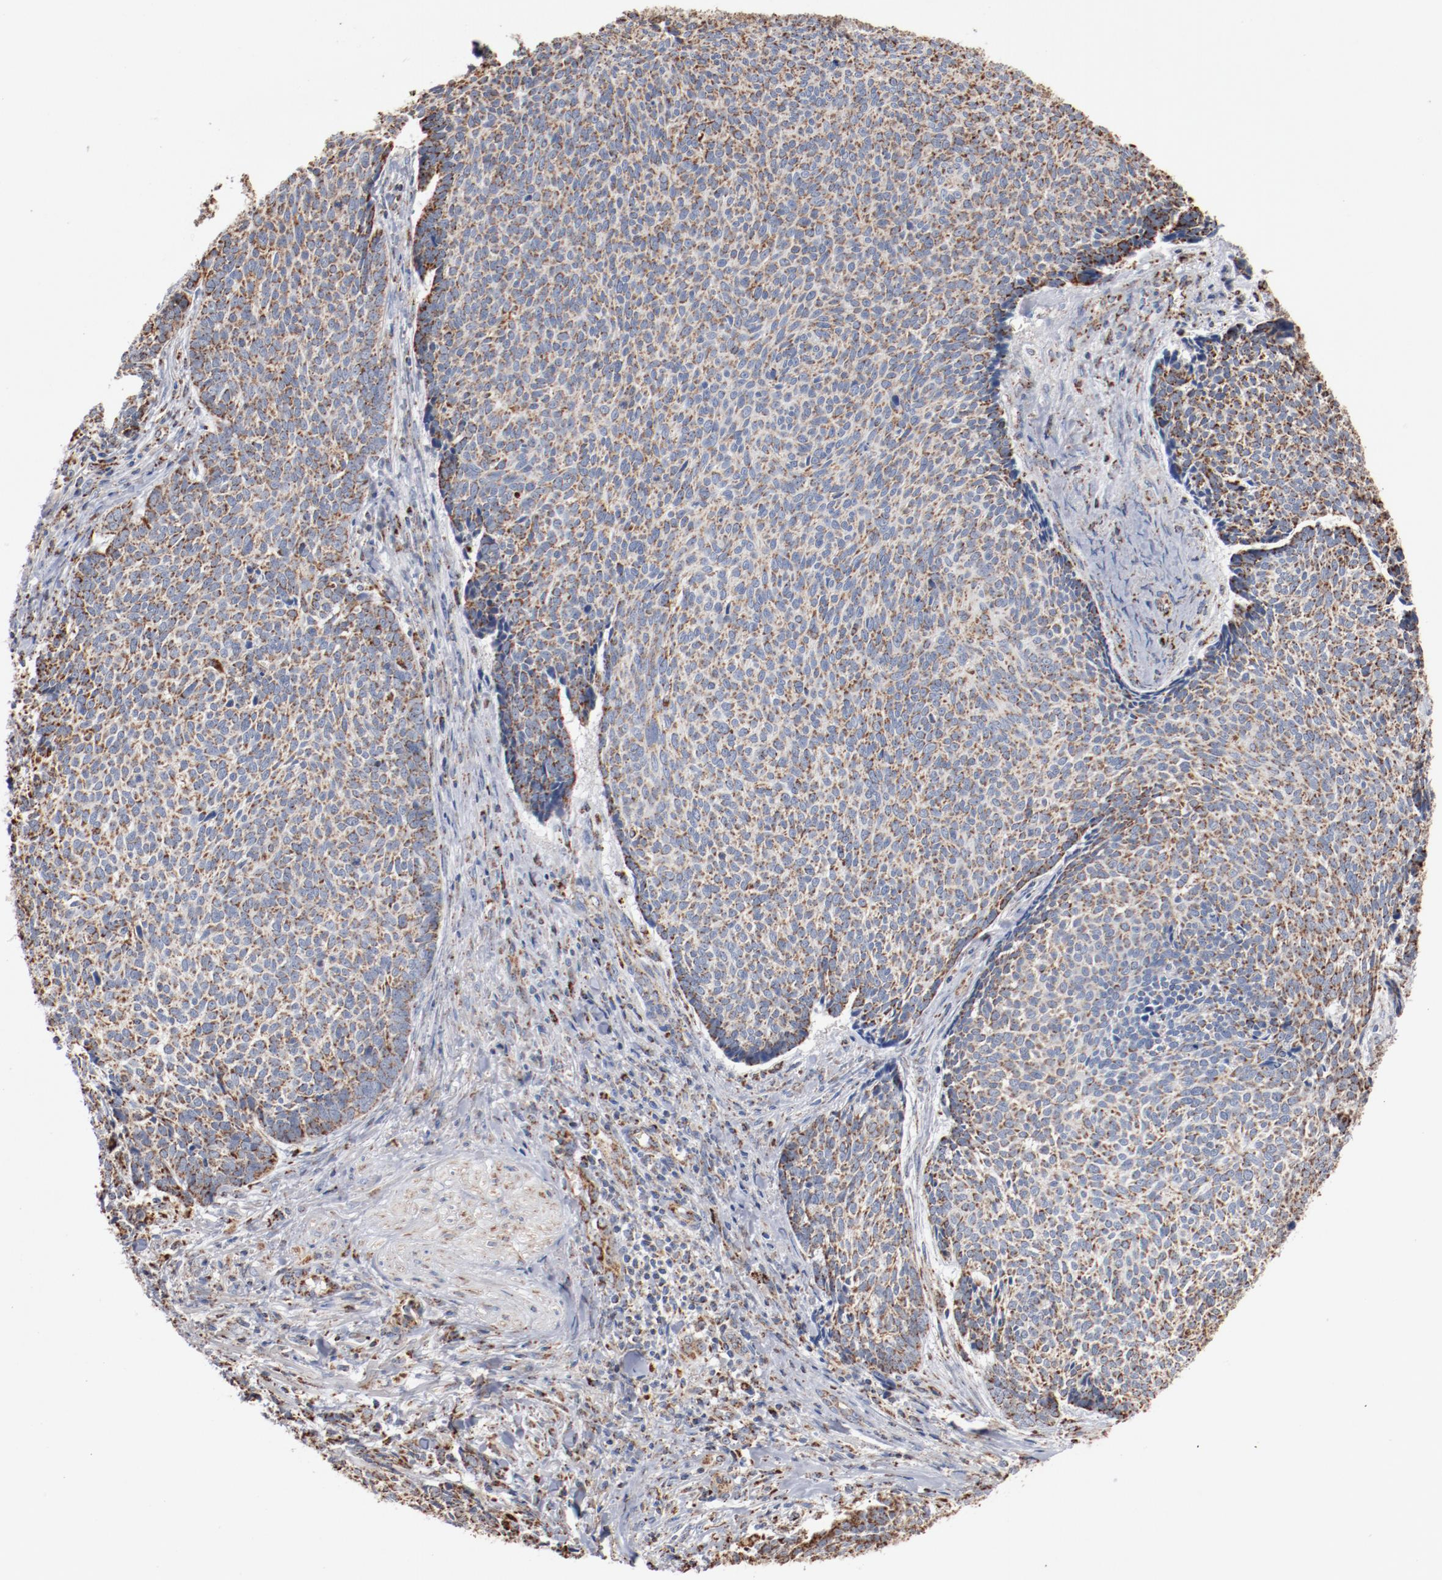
{"staining": {"intensity": "strong", "quantity": "25%-75%", "location": "cytoplasmic/membranous"}, "tissue": "skin cancer", "cell_type": "Tumor cells", "image_type": "cancer", "snomed": [{"axis": "morphology", "description": "Basal cell carcinoma"}, {"axis": "topography", "description": "Skin"}], "caption": "Immunohistochemical staining of human skin basal cell carcinoma displays high levels of strong cytoplasmic/membranous expression in approximately 25%-75% of tumor cells.", "gene": "NDUFS4", "patient": {"sex": "male", "age": 84}}